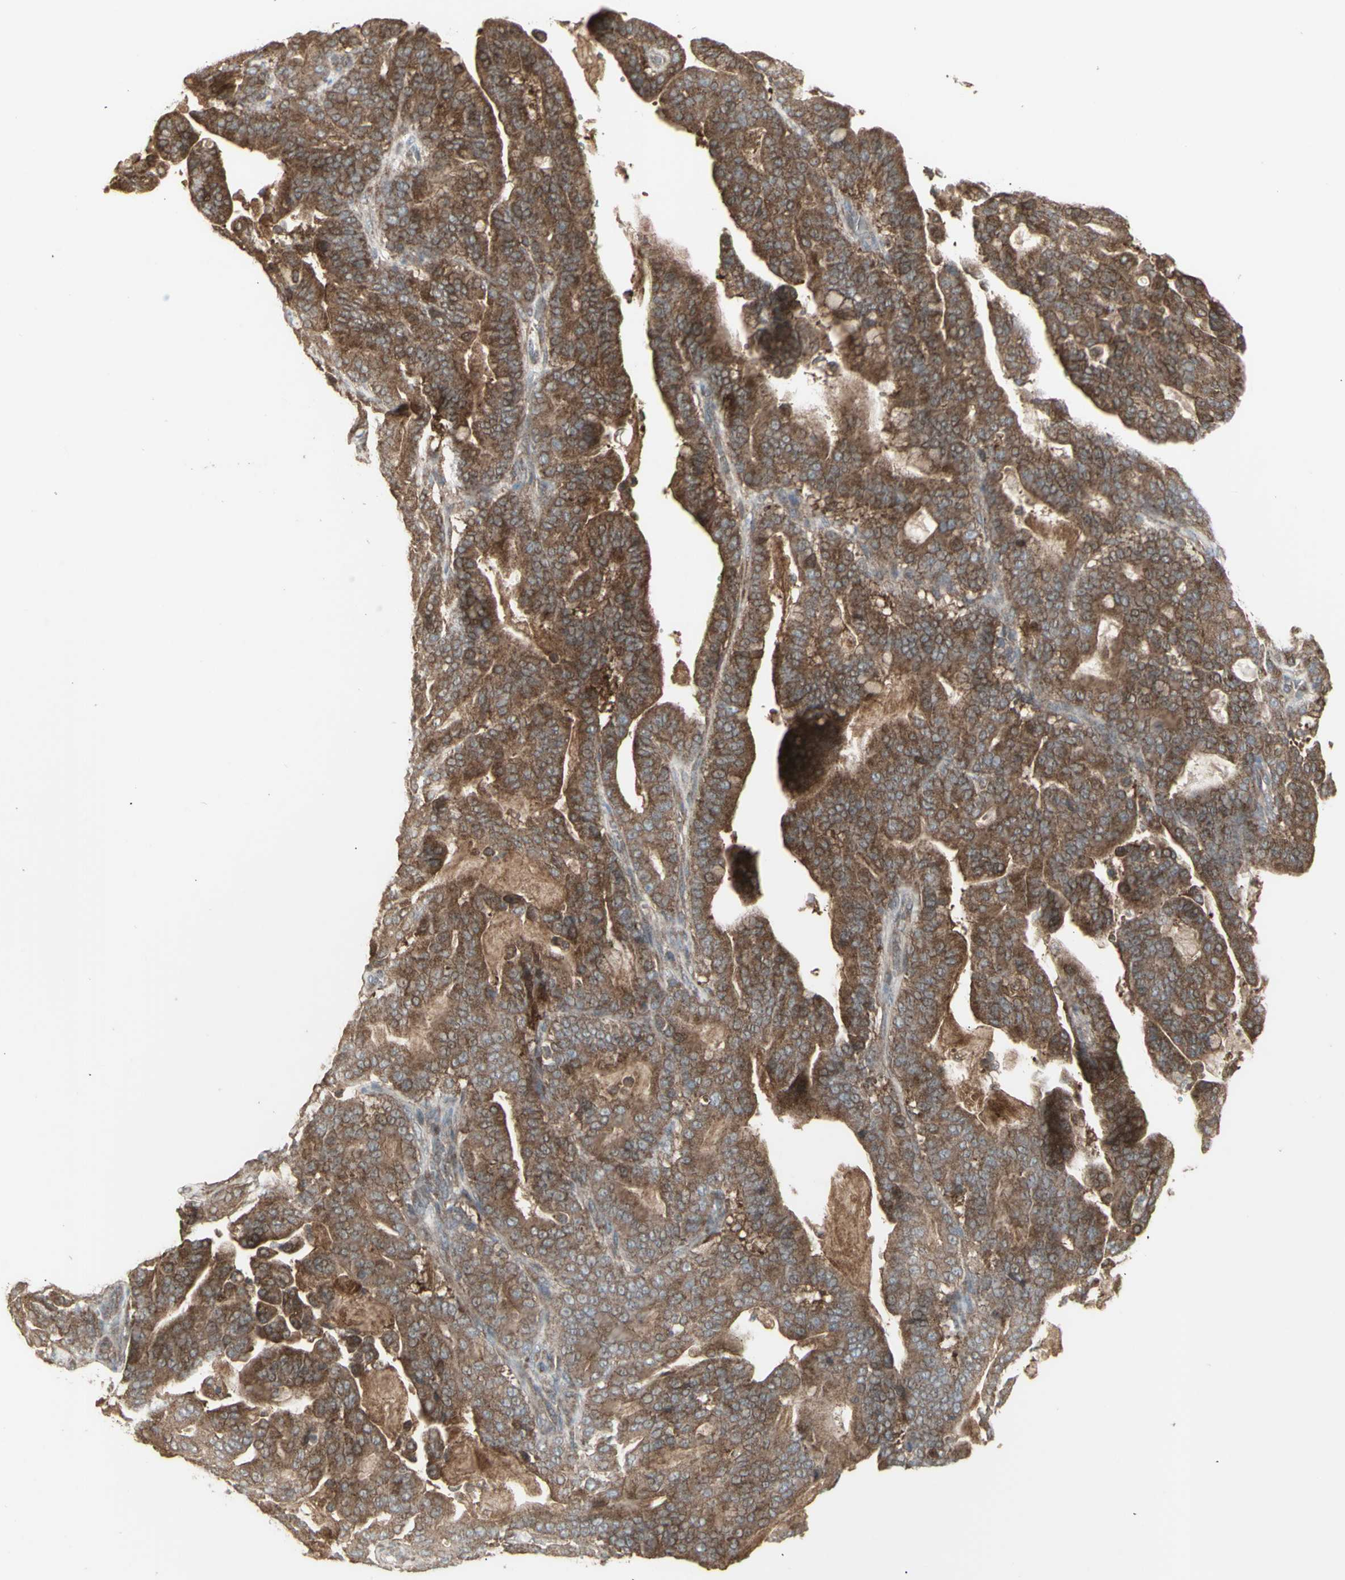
{"staining": {"intensity": "moderate", "quantity": ">75%", "location": "cytoplasmic/membranous"}, "tissue": "pancreatic cancer", "cell_type": "Tumor cells", "image_type": "cancer", "snomed": [{"axis": "morphology", "description": "Adenocarcinoma, NOS"}, {"axis": "topography", "description": "Pancreas"}], "caption": "Pancreatic adenocarcinoma was stained to show a protein in brown. There is medium levels of moderate cytoplasmic/membranous expression in approximately >75% of tumor cells.", "gene": "RNASEL", "patient": {"sex": "male", "age": 63}}